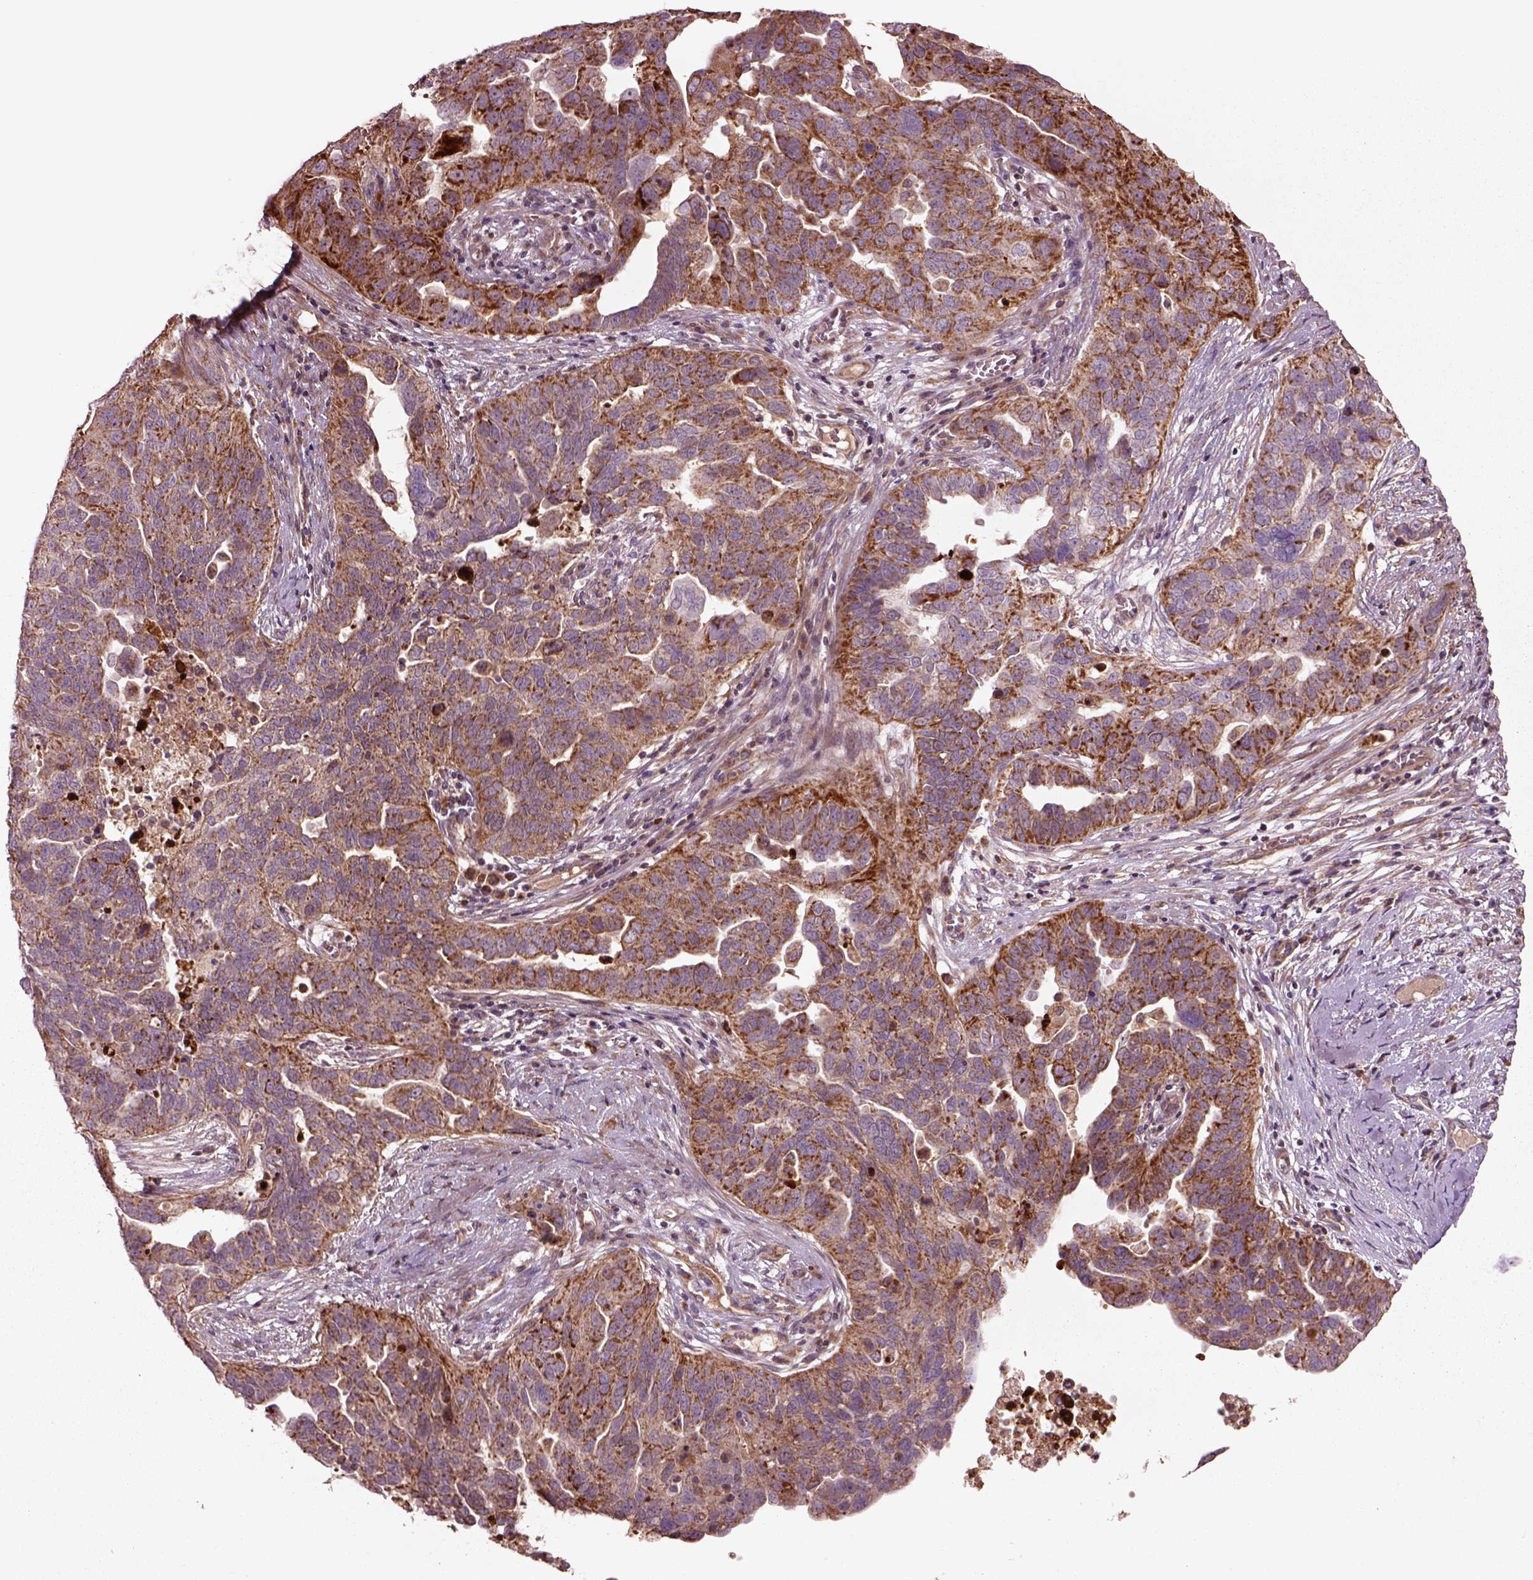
{"staining": {"intensity": "moderate", "quantity": ">75%", "location": "cytoplasmic/membranous"}, "tissue": "ovarian cancer", "cell_type": "Tumor cells", "image_type": "cancer", "snomed": [{"axis": "morphology", "description": "Carcinoma, endometroid"}, {"axis": "topography", "description": "Soft tissue"}, {"axis": "topography", "description": "Ovary"}], "caption": "Immunohistochemical staining of human ovarian endometroid carcinoma exhibits moderate cytoplasmic/membranous protein staining in approximately >75% of tumor cells. The staining was performed using DAB (3,3'-diaminobenzidine), with brown indicating positive protein expression. Nuclei are stained blue with hematoxylin.", "gene": "SLC25A5", "patient": {"sex": "female", "age": 52}}